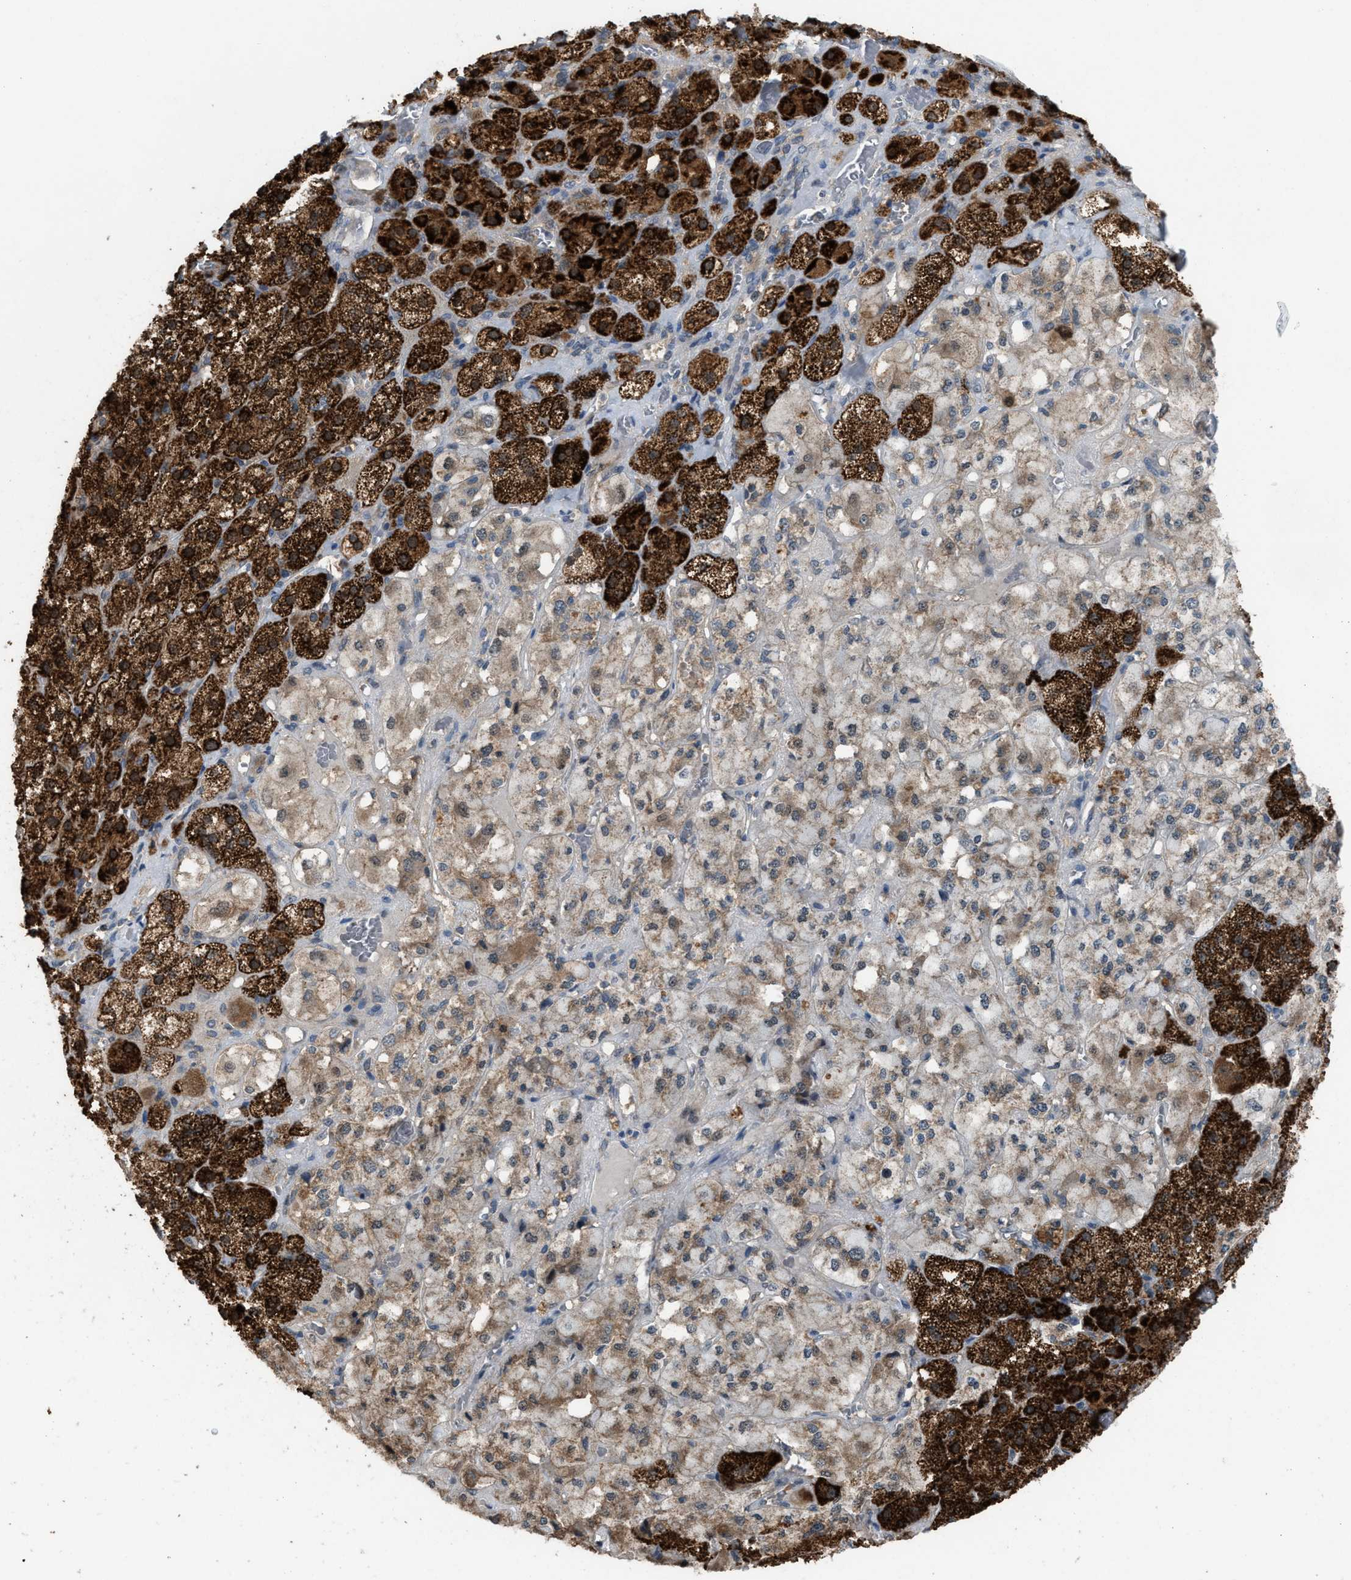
{"staining": {"intensity": "strong", "quantity": "25%-75%", "location": "cytoplasmic/membranous"}, "tissue": "adrenal gland", "cell_type": "Glandular cells", "image_type": "normal", "snomed": [{"axis": "morphology", "description": "Normal tissue, NOS"}, {"axis": "topography", "description": "Adrenal gland"}], "caption": "Protein analysis of benign adrenal gland demonstrates strong cytoplasmic/membranous staining in approximately 25%-75% of glandular cells.", "gene": "PLAA", "patient": {"sex": "male", "age": 57}}